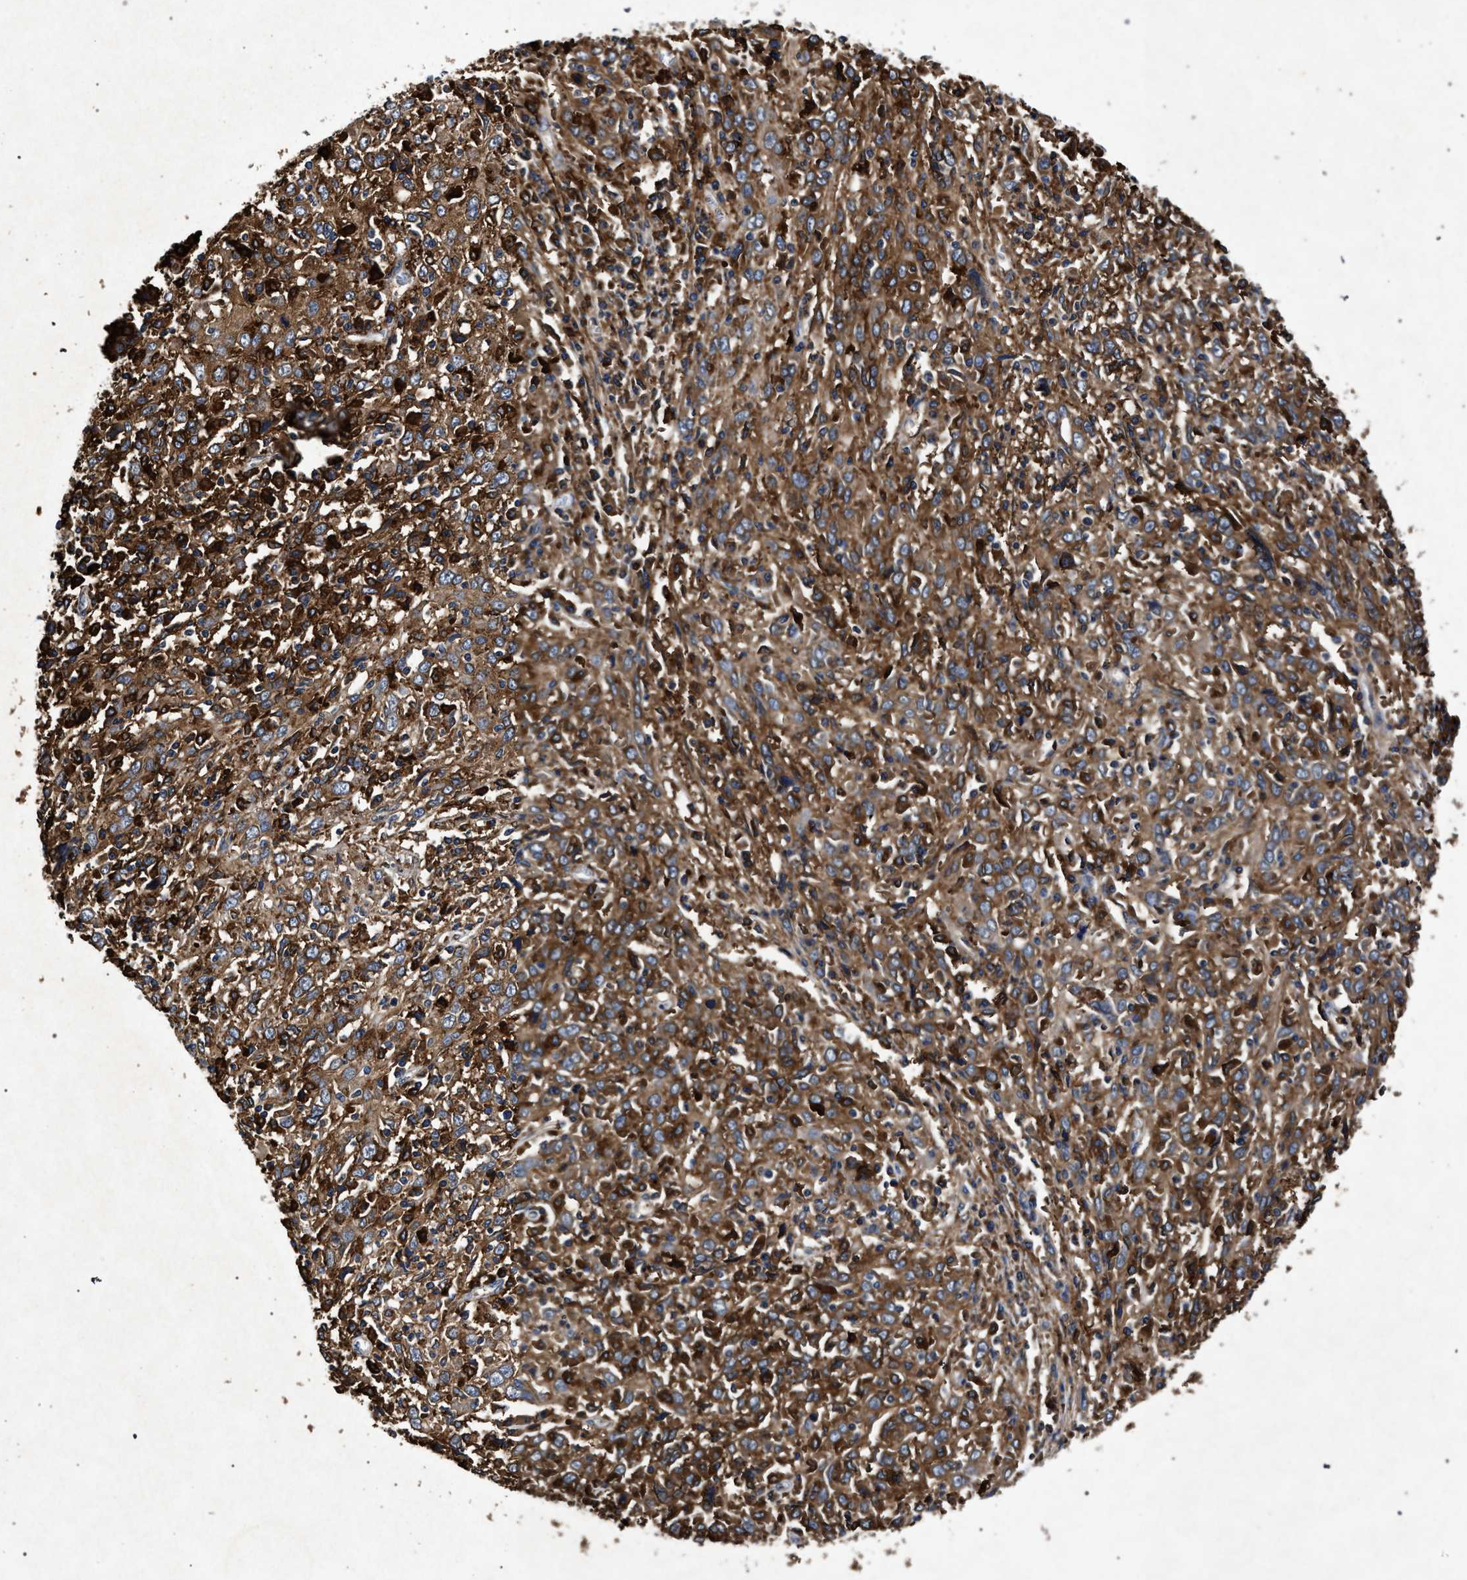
{"staining": {"intensity": "moderate", "quantity": ">75%", "location": "cytoplasmic/membranous"}, "tissue": "cervical cancer", "cell_type": "Tumor cells", "image_type": "cancer", "snomed": [{"axis": "morphology", "description": "Squamous cell carcinoma, NOS"}, {"axis": "topography", "description": "Cervix"}], "caption": "Cervical cancer (squamous cell carcinoma) stained with immunohistochemistry (IHC) shows moderate cytoplasmic/membranous expression in approximately >75% of tumor cells.", "gene": "MARCKS", "patient": {"sex": "female", "age": 46}}